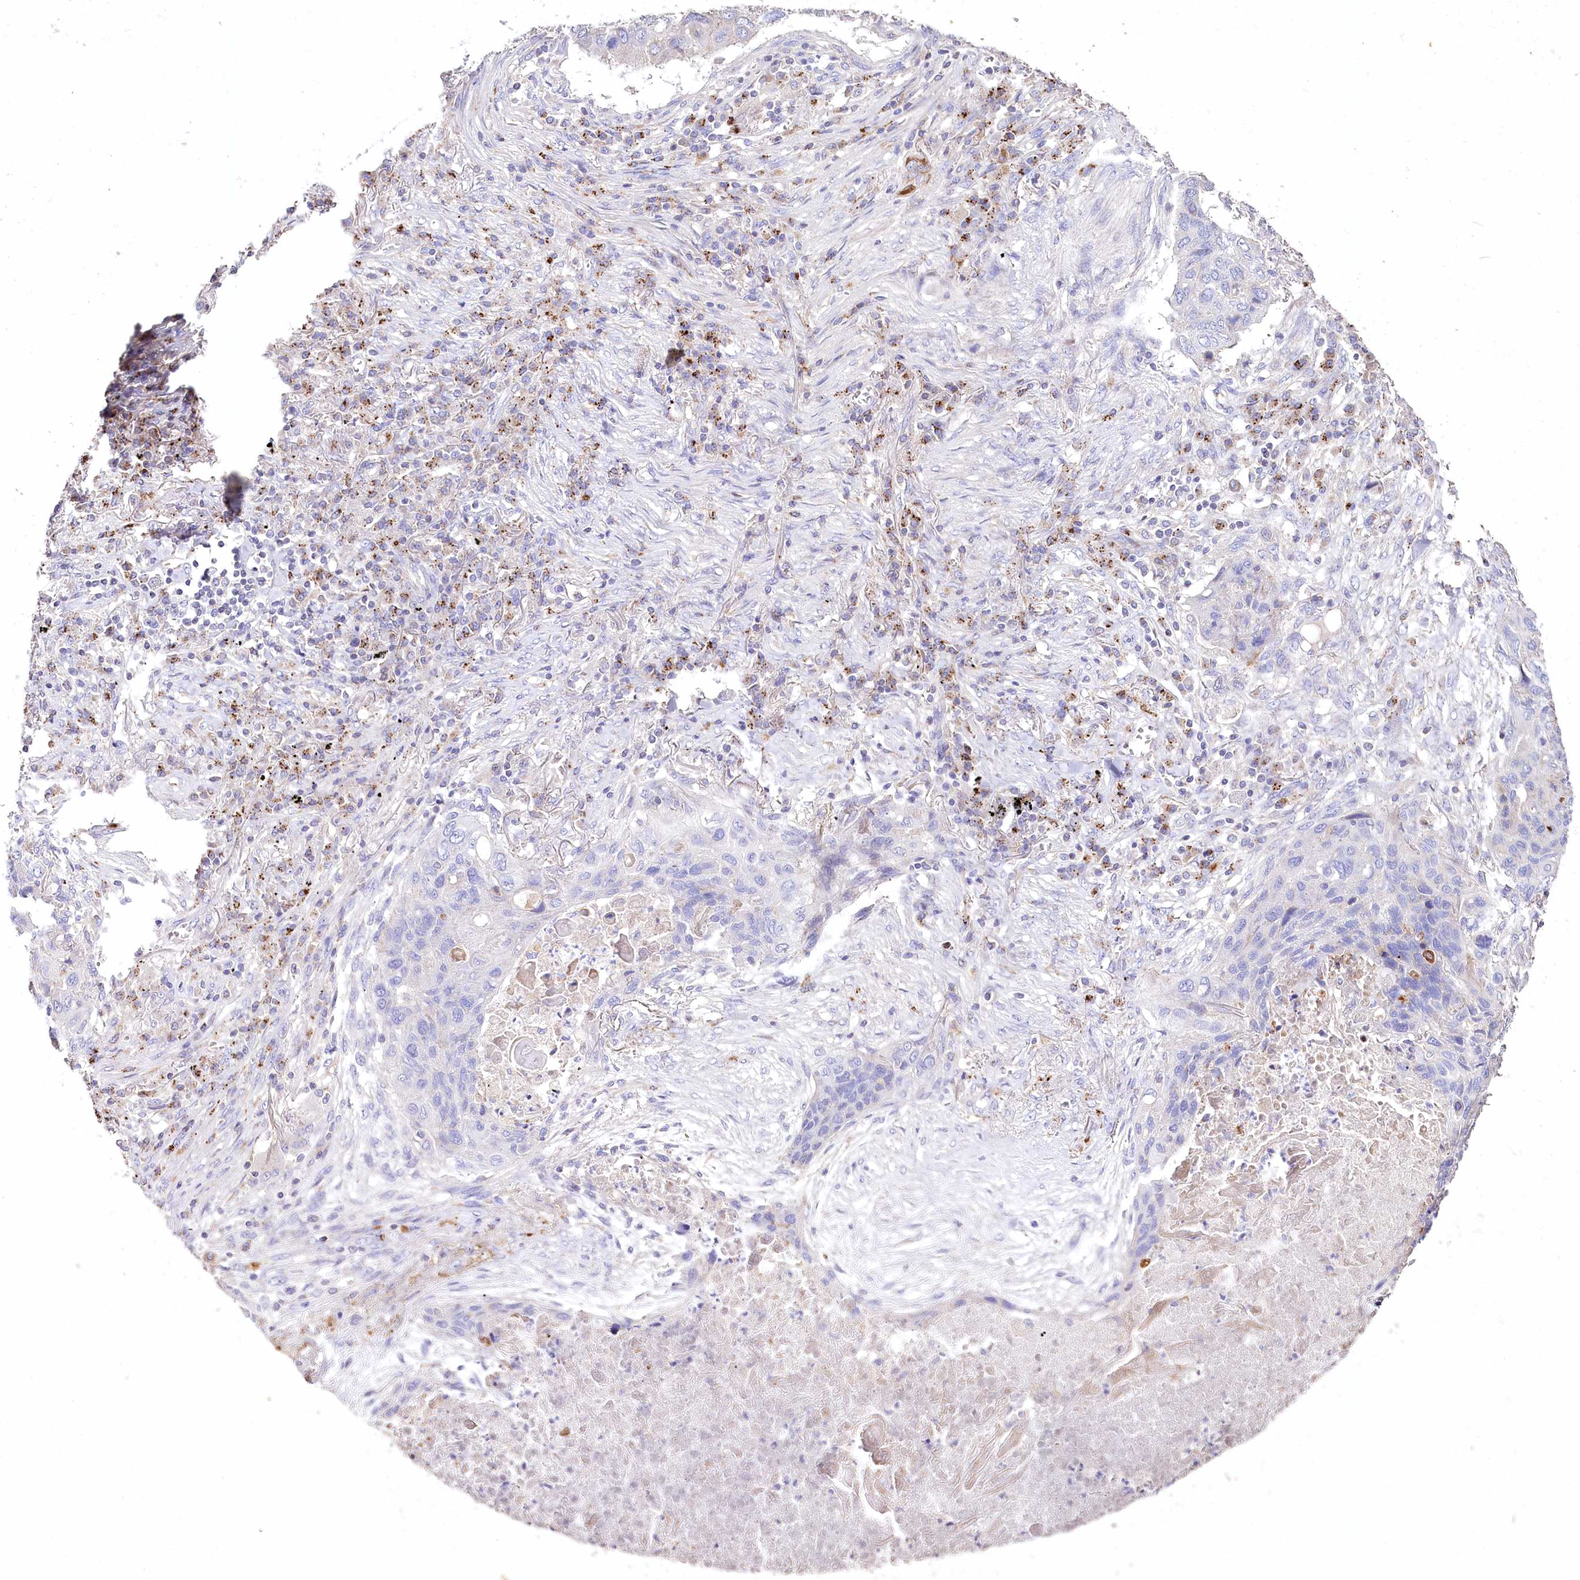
{"staining": {"intensity": "negative", "quantity": "none", "location": "none"}, "tissue": "lung cancer", "cell_type": "Tumor cells", "image_type": "cancer", "snomed": [{"axis": "morphology", "description": "Squamous cell carcinoma, NOS"}, {"axis": "topography", "description": "Lung"}], "caption": "This is a micrograph of immunohistochemistry staining of lung squamous cell carcinoma, which shows no expression in tumor cells.", "gene": "PTER", "patient": {"sex": "female", "age": 63}}